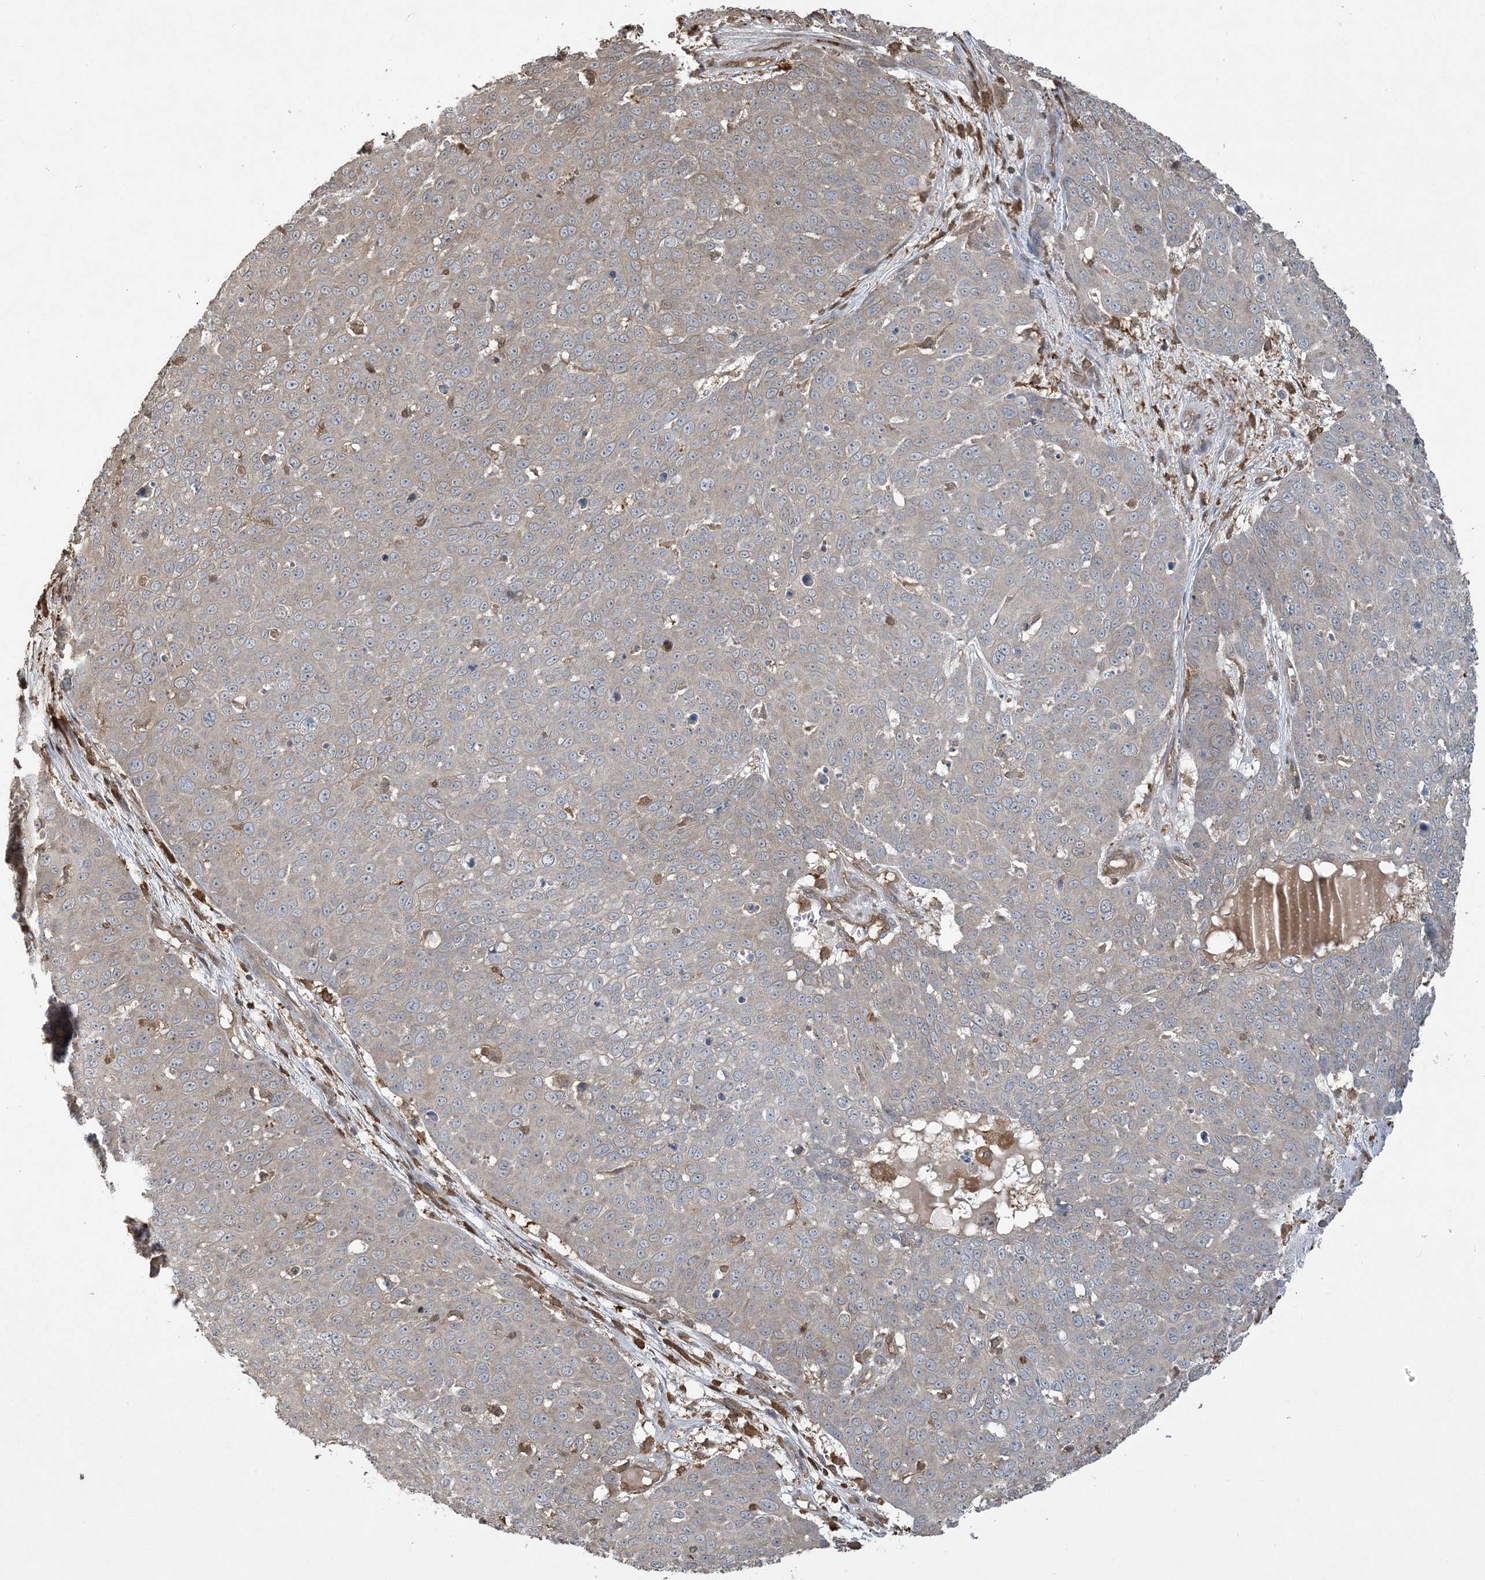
{"staining": {"intensity": "weak", "quantity": "25%-75%", "location": "cytoplasmic/membranous"}, "tissue": "skin cancer", "cell_type": "Tumor cells", "image_type": "cancer", "snomed": [{"axis": "morphology", "description": "Squamous cell carcinoma, NOS"}, {"axis": "topography", "description": "Skin"}], "caption": "A micrograph of skin squamous cell carcinoma stained for a protein shows weak cytoplasmic/membranous brown staining in tumor cells. (DAB IHC with brightfield microscopy, high magnification).", "gene": "TMSB4X", "patient": {"sex": "male", "age": 71}}